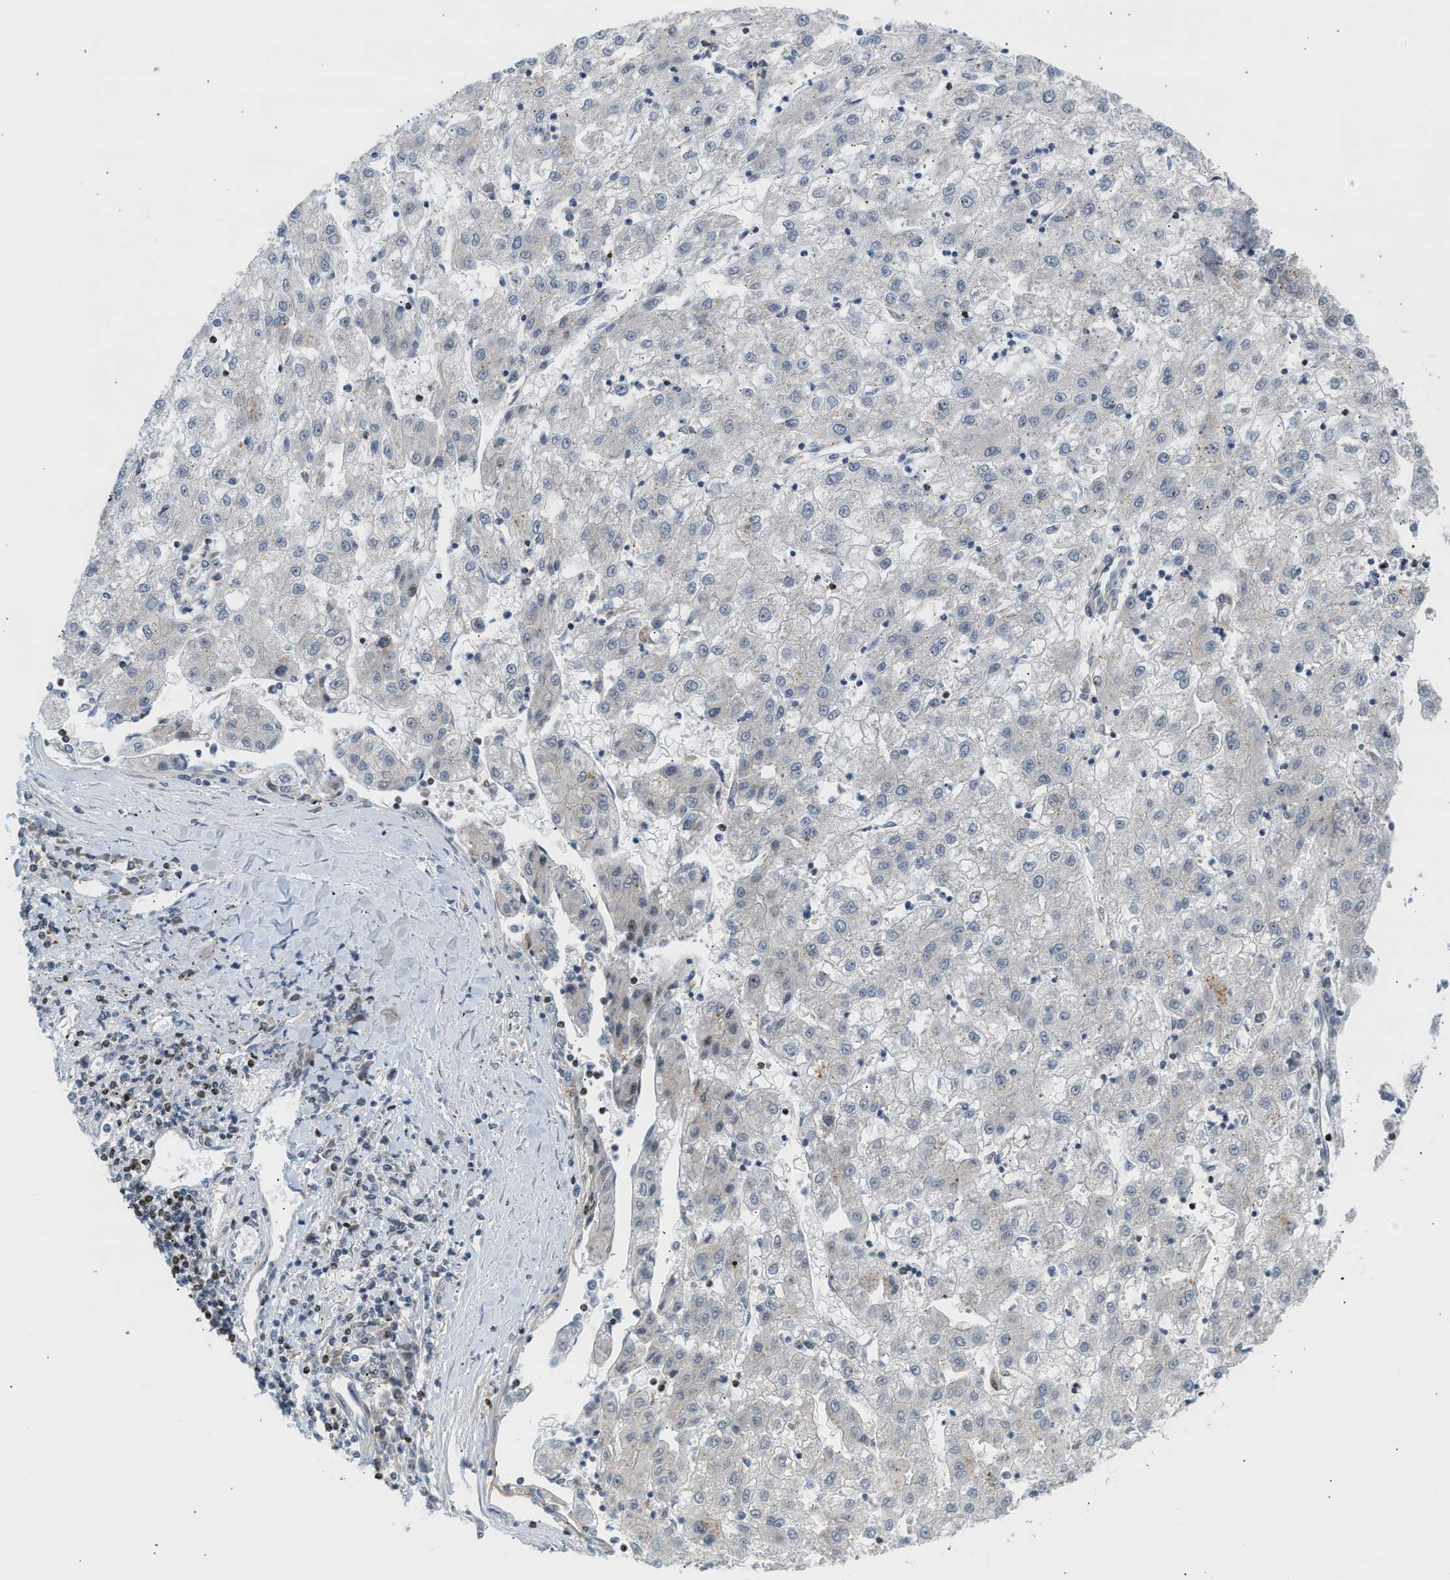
{"staining": {"intensity": "negative", "quantity": "none", "location": "none"}, "tissue": "liver cancer", "cell_type": "Tumor cells", "image_type": "cancer", "snomed": [{"axis": "morphology", "description": "Carcinoma, Hepatocellular, NOS"}, {"axis": "topography", "description": "Liver"}], "caption": "A histopathology image of human liver cancer (hepatocellular carcinoma) is negative for staining in tumor cells. (IHC, brightfield microscopy, high magnification).", "gene": "NPS", "patient": {"sex": "male", "age": 72}}